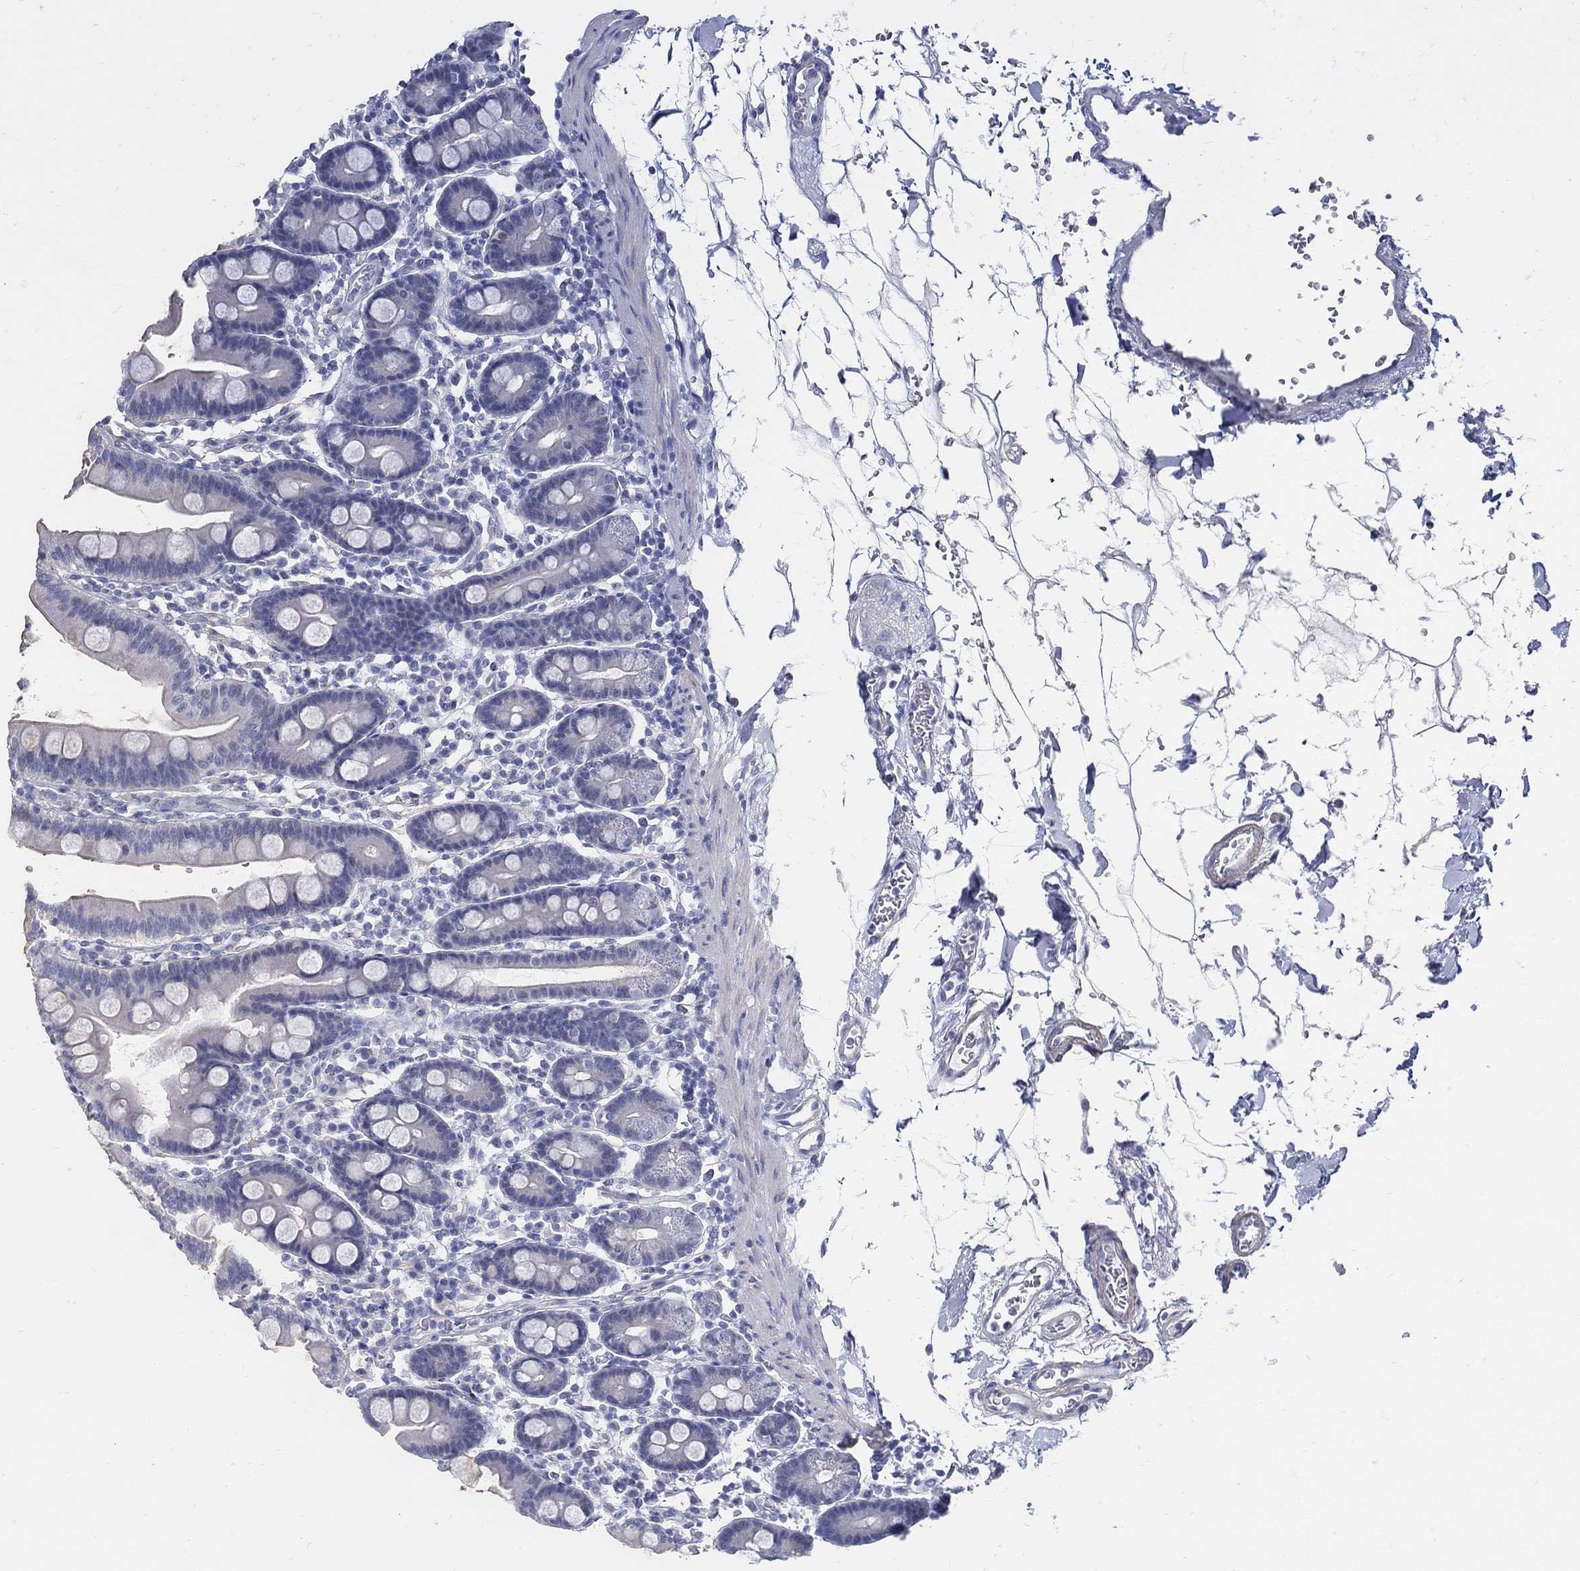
{"staining": {"intensity": "negative", "quantity": "none", "location": "none"}, "tissue": "duodenum", "cell_type": "Glandular cells", "image_type": "normal", "snomed": [{"axis": "morphology", "description": "Normal tissue, NOS"}, {"axis": "topography", "description": "Duodenum"}], "caption": "A high-resolution photomicrograph shows IHC staining of benign duodenum, which displays no significant positivity in glandular cells. The staining is performed using DAB brown chromogen with nuclei counter-stained in using hematoxylin.", "gene": "USP29", "patient": {"sex": "male", "age": 59}}